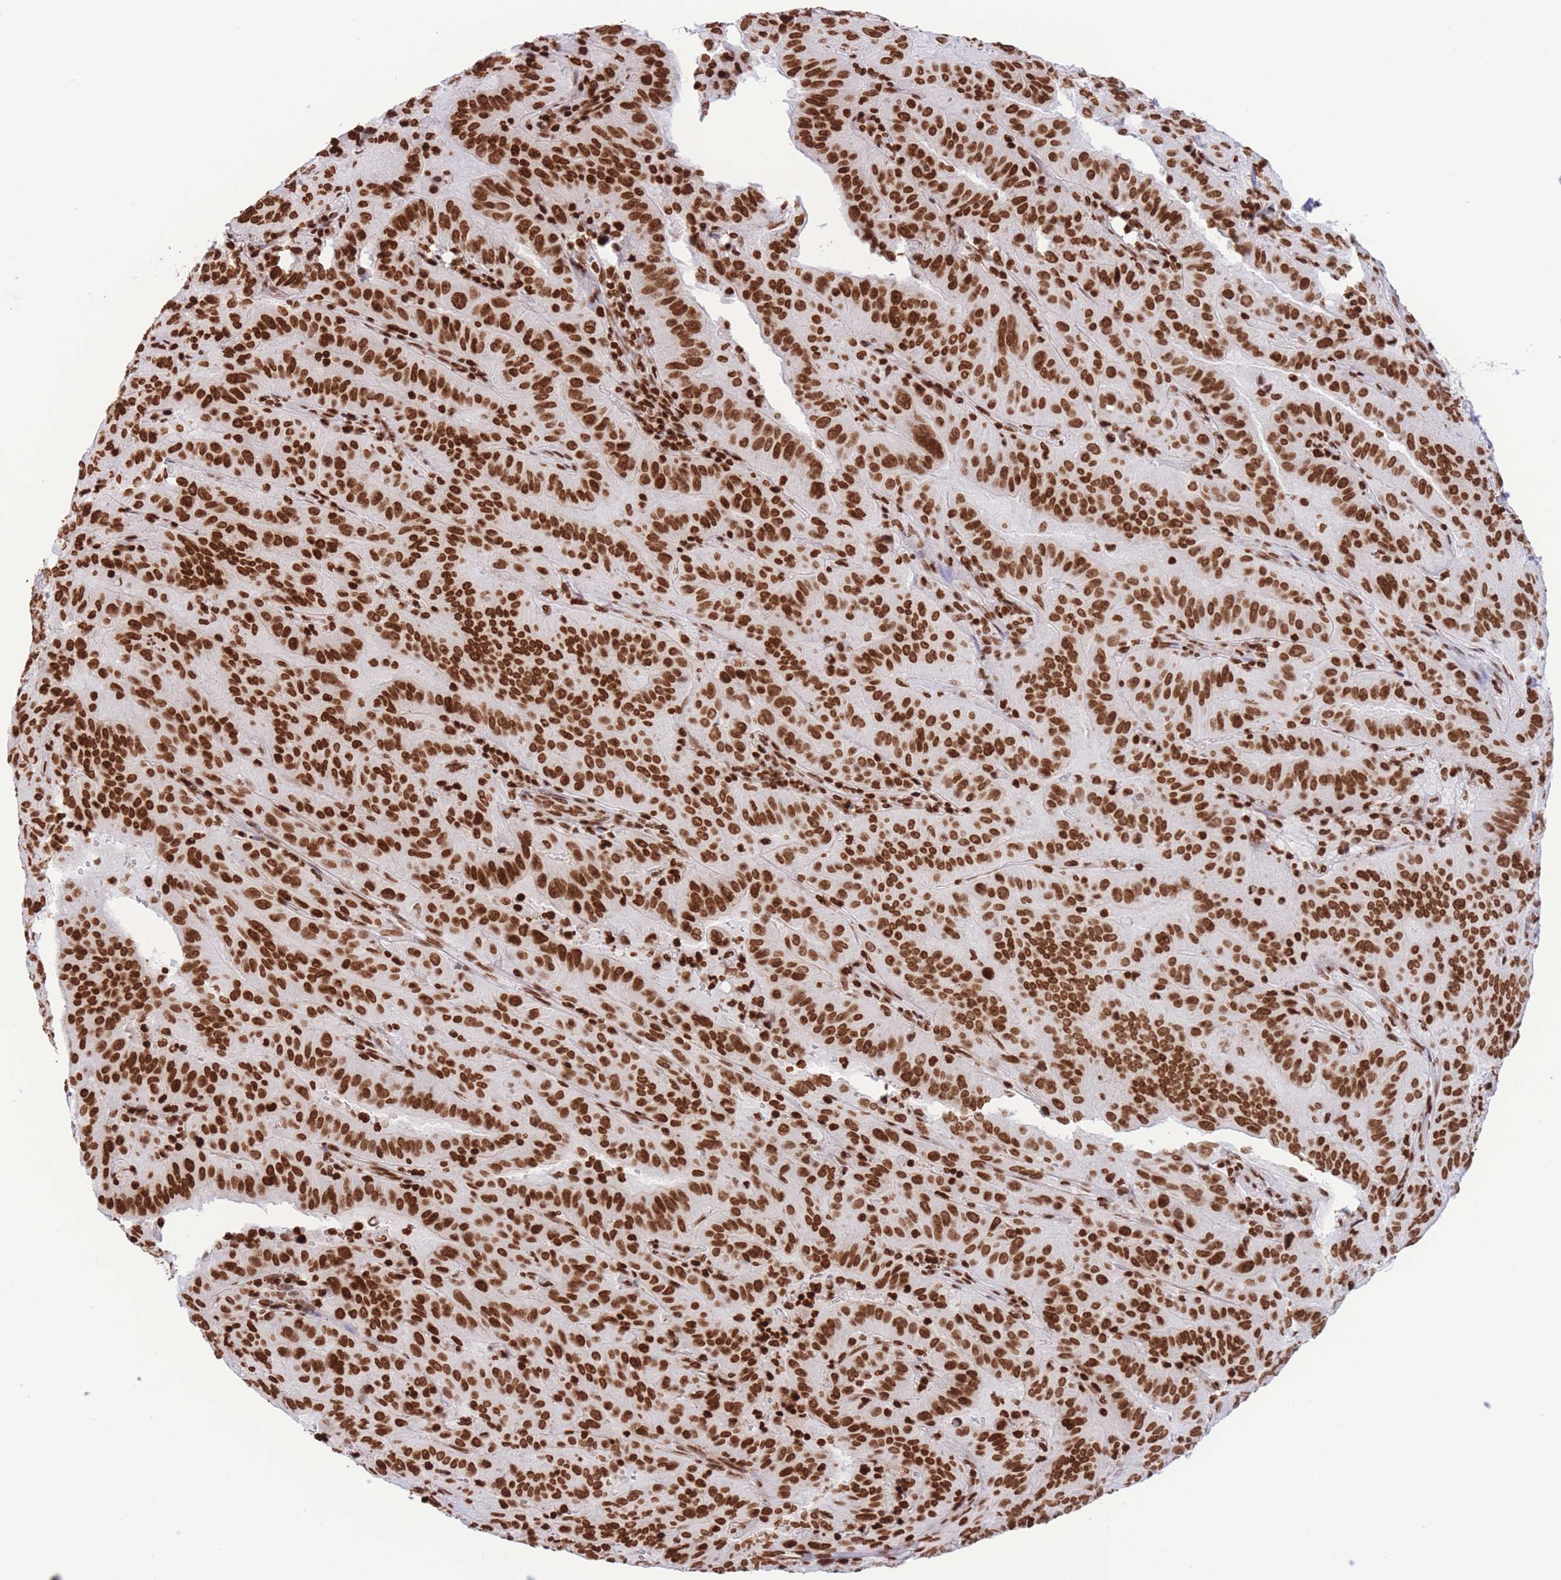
{"staining": {"intensity": "strong", "quantity": ">75%", "location": "nuclear"}, "tissue": "pancreatic cancer", "cell_type": "Tumor cells", "image_type": "cancer", "snomed": [{"axis": "morphology", "description": "Adenocarcinoma, NOS"}, {"axis": "topography", "description": "Pancreas"}], "caption": "Pancreatic cancer stained with a brown dye displays strong nuclear positive positivity in about >75% of tumor cells.", "gene": "H2BC11", "patient": {"sex": "male", "age": 63}}